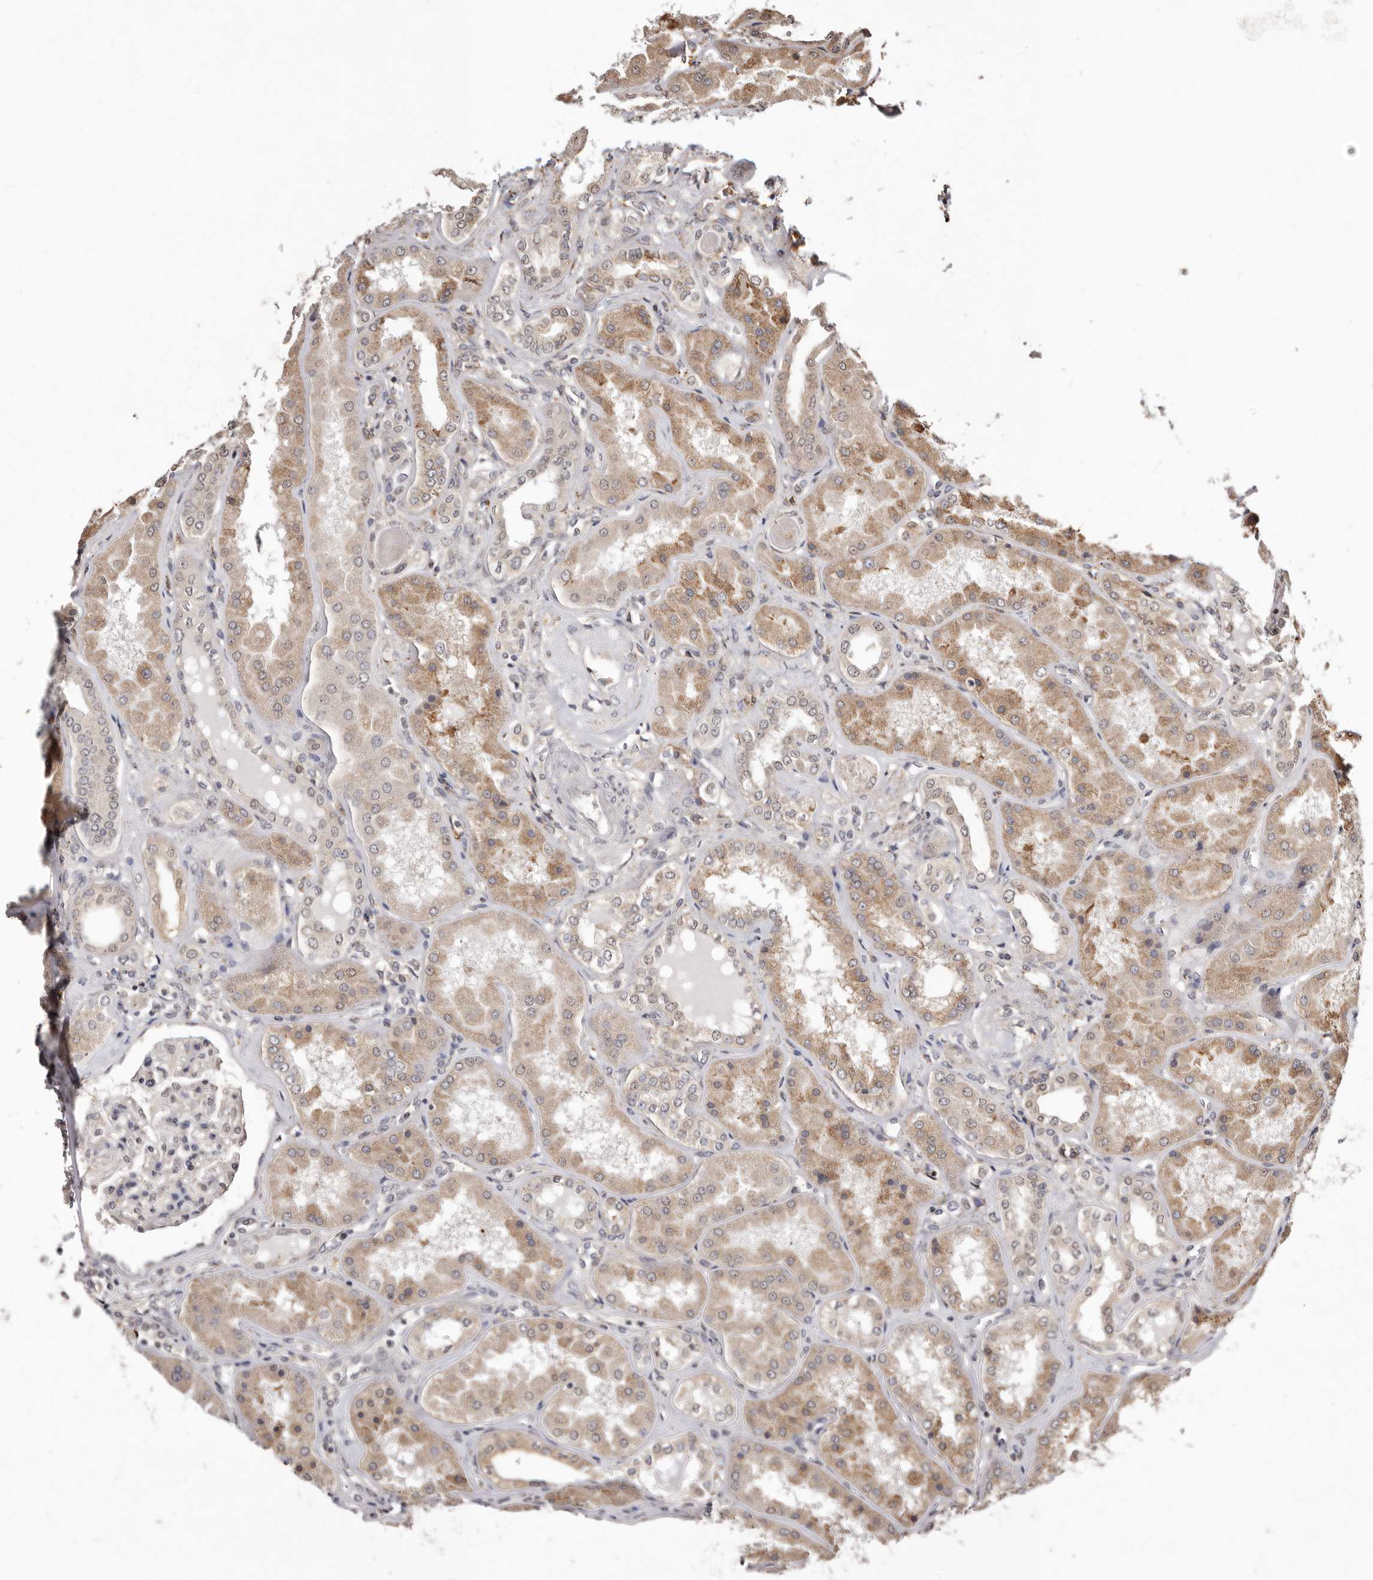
{"staining": {"intensity": "weak", "quantity": "<25%", "location": "cytoplasmic/membranous,nuclear"}, "tissue": "kidney", "cell_type": "Cells in glomeruli", "image_type": "normal", "snomed": [{"axis": "morphology", "description": "Normal tissue, NOS"}, {"axis": "topography", "description": "Kidney"}], "caption": "Cells in glomeruli show no significant protein expression in unremarkable kidney. Brightfield microscopy of IHC stained with DAB (brown) and hematoxylin (blue), captured at high magnification.", "gene": "RRM2B", "patient": {"sex": "female", "age": 56}}